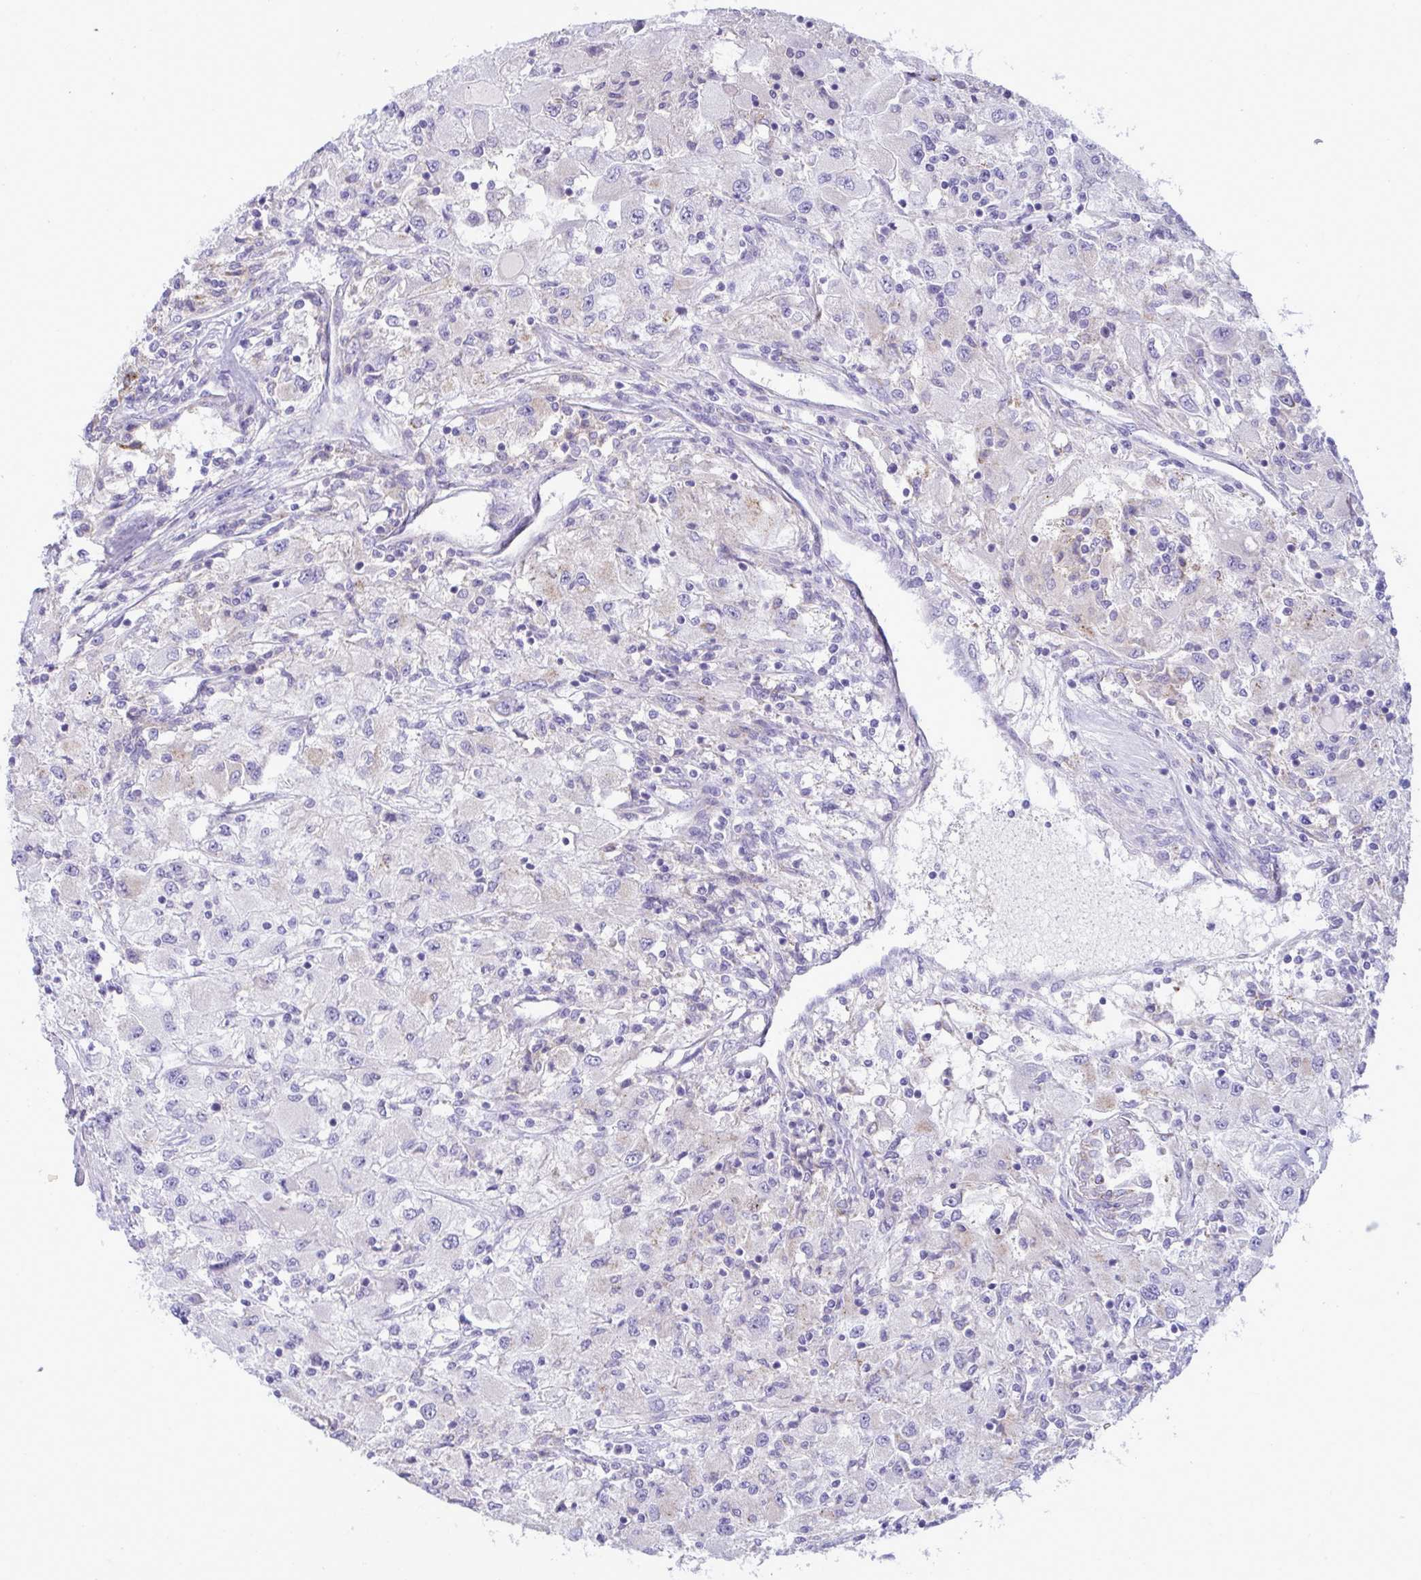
{"staining": {"intensity": "negative", "quantity": "none", "location": "none"}, "tissue": "renal cancer", "cell_type": "Tumor cells", "image_type": "cancer", "snomed": [{"axis": "morphology", "description": "Adenocarcinoma, NOS"}, {"axis": "topography", "description": "Kidney"}], "caption": "Image shows no protein expression in tumor cells of renal adenocarcinoma tissue.", "gene": "RGPD5", "patient": {"sex": "female", "age": 67}}